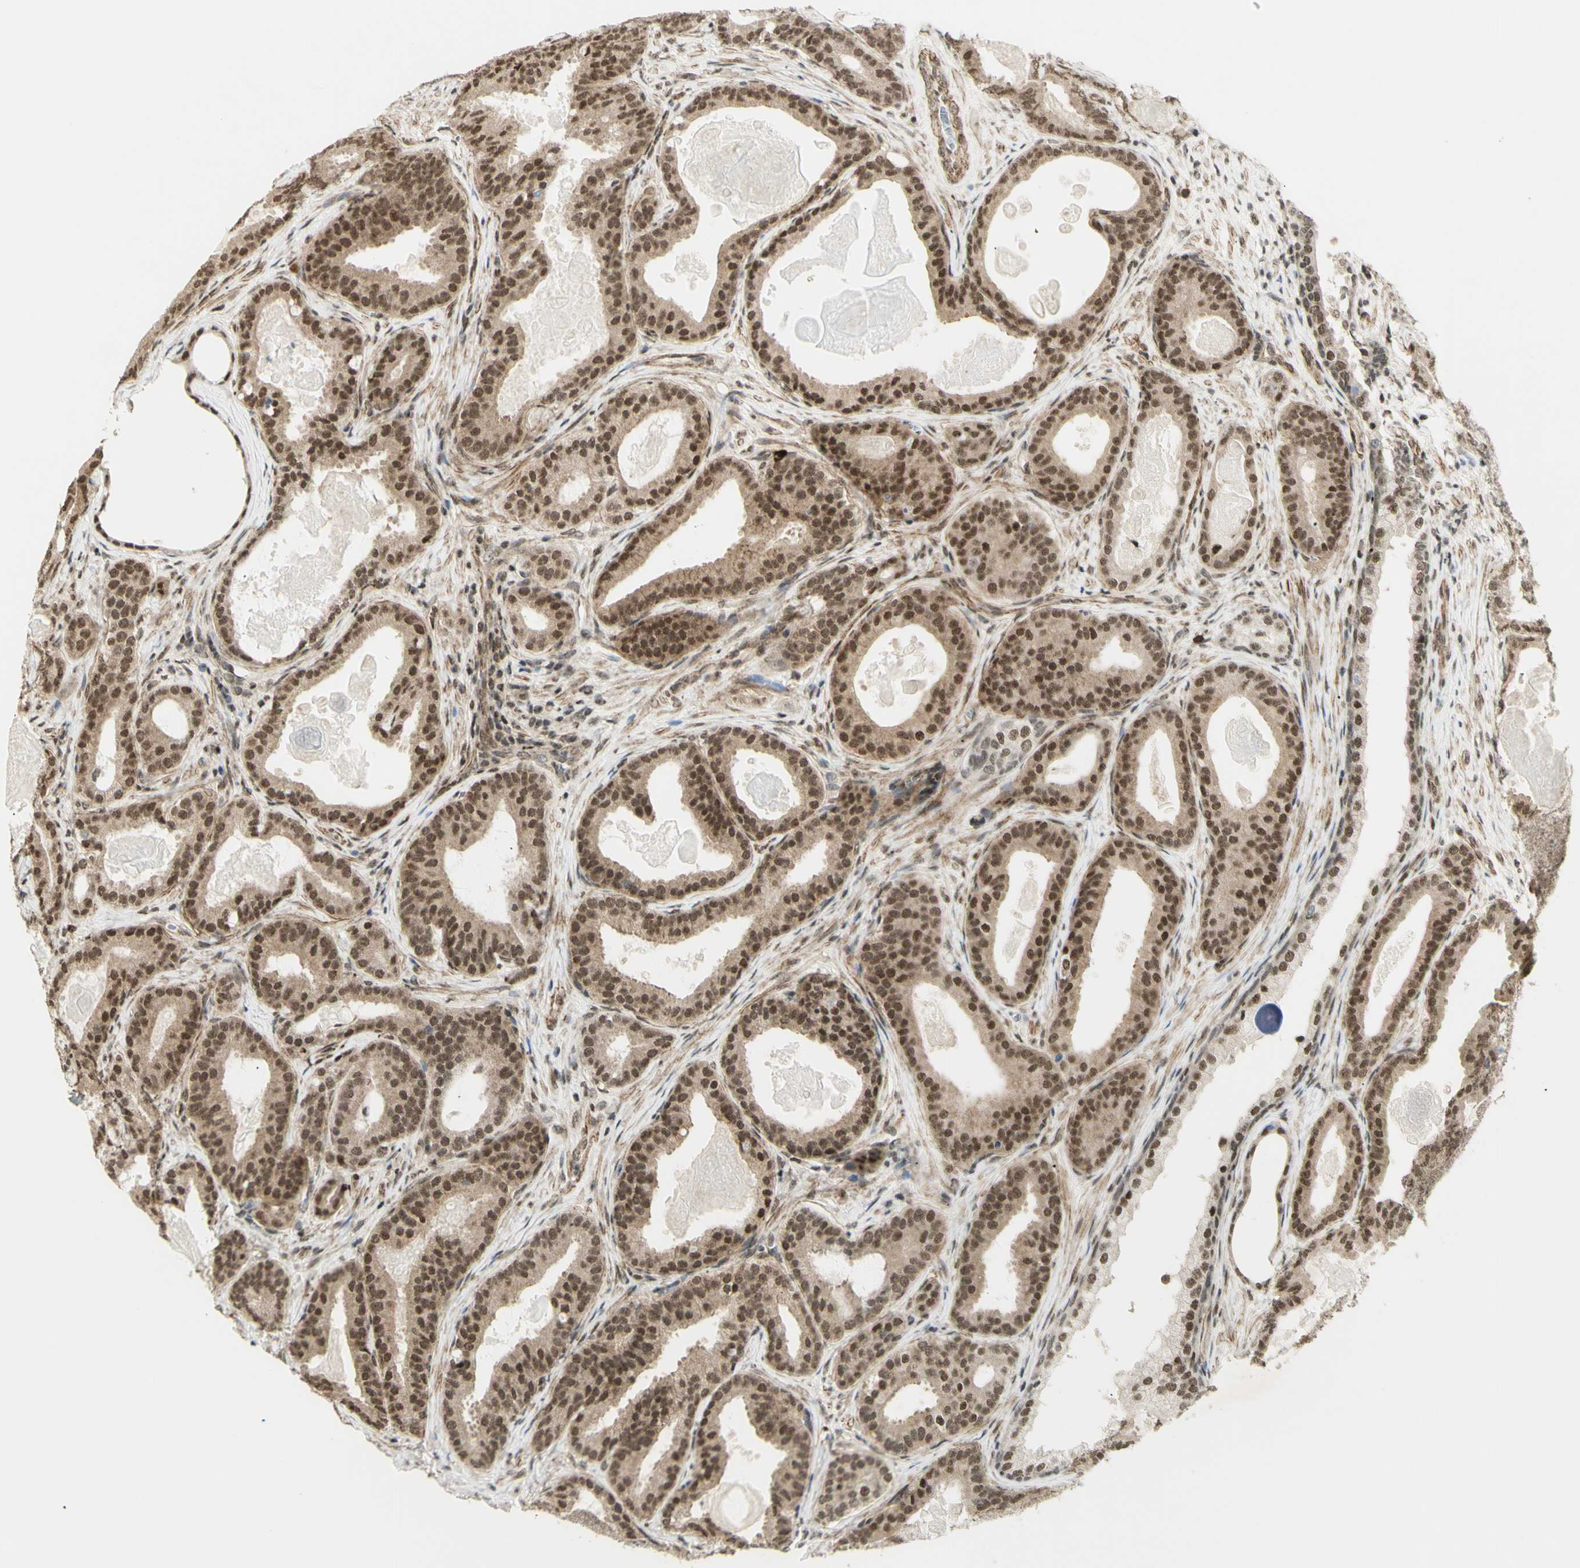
{"staining": {"intensity": "moderate", "quantity": ">75%", "location": "nuclear"}, "tissue": "prostate cancer", "cell_type": "Tumor cells", "image_type": "cancer", "snomed": [{"axis": "morphology", "description": "Adenocarcinoma, High grade"}, {"axis": "topography", "description": "Prostate"}], "caption": "Prostate cancer stained with a brown dye reveals moderate nuclear positive staining in approximately >75% of tumor cells.", "gene": "ZMYM6", "patient": {"sex": "male", "age": 60}}